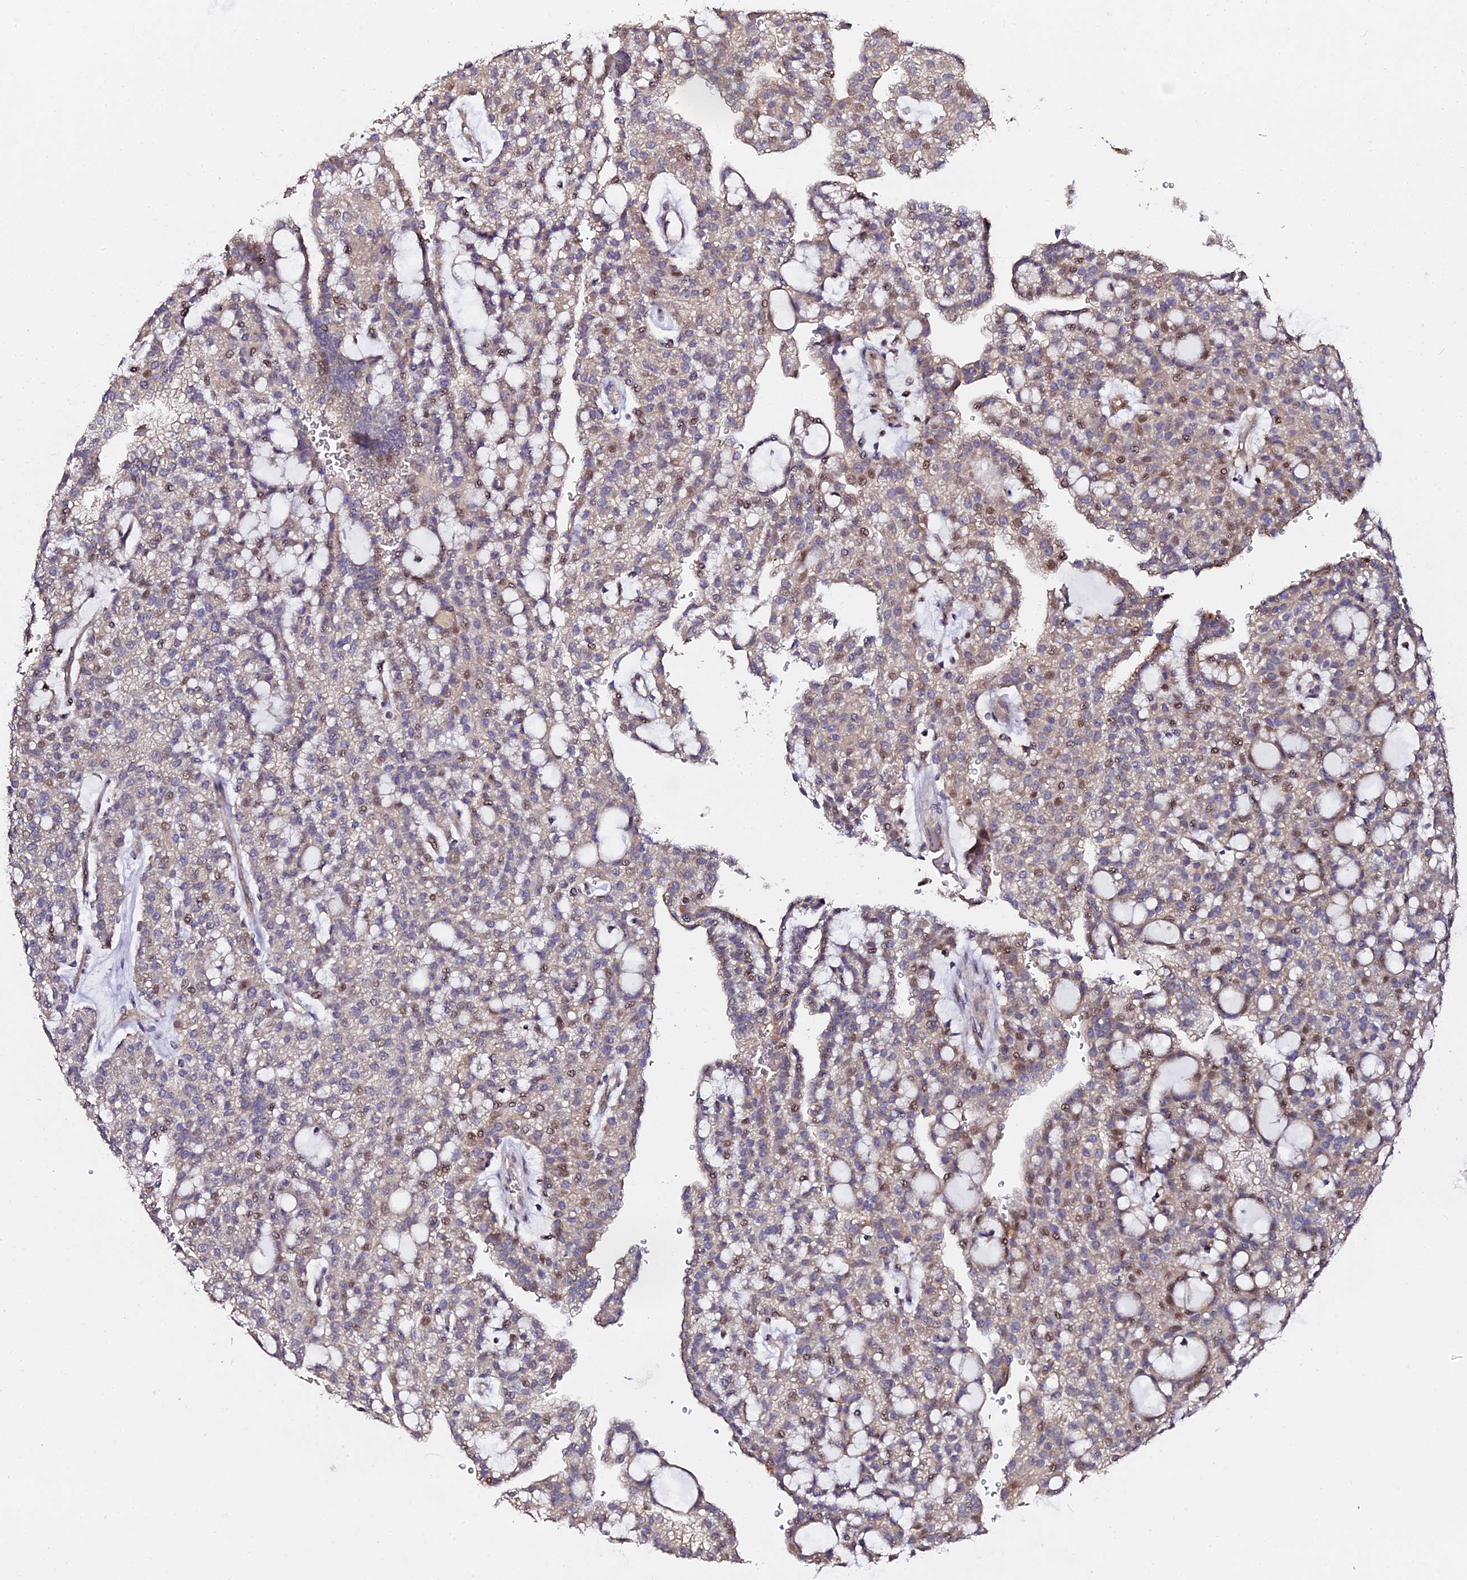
{"staining": {"intensity": "moderate", "quantity": "<25%", "location": "nuclear"}, "tissue": "renal cancer", "cell_type": "Tumor cells", "image_type": "cancer", "snomed": [{"axis": "morphology", "description": "Adenocarcinoma, NOS"}, {"axis": "topography", "description": "Kidney"}], "caption": "A histopathology image of renal cancer stained for a protein displays moderate nuclear brown staining in tumor cells.", "gene": "GPN3", "patient": {"sex": "male", "age": 63}}